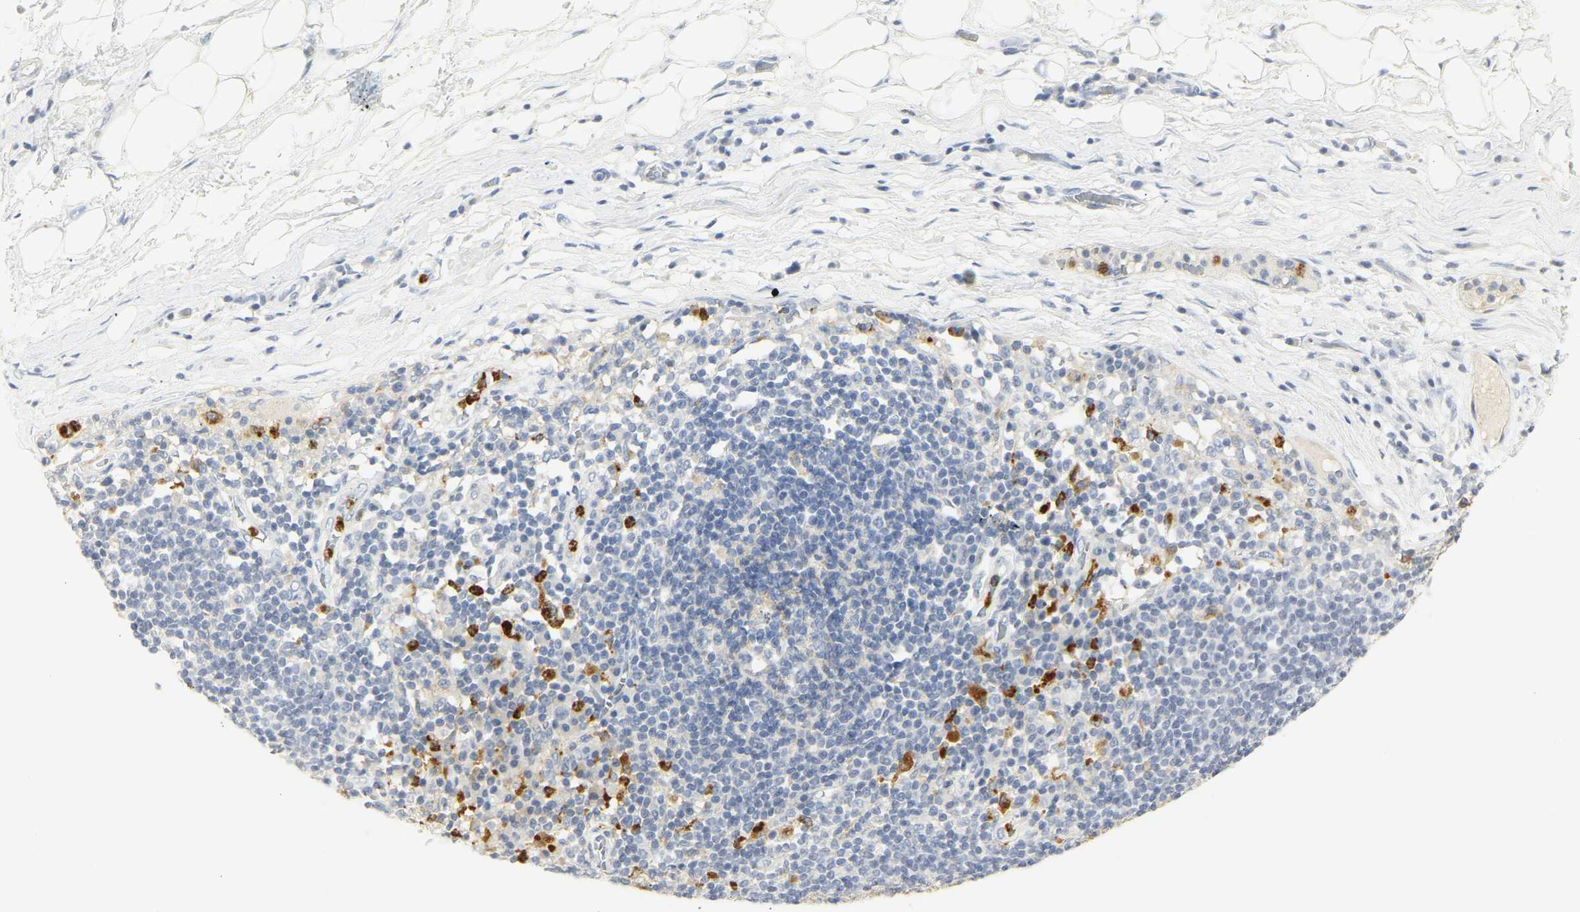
{"staining": {"intensity": "negative", "quantity": "none", "location": "none"}, "tissue": "adipose tissue", "cell_type": "Adipocytes", "image_type": "normal", "snomed": [{"axis": "morphology", "description": "Normal tissue, NOS"}, {"axis": "morphology", "description": "Adenocarcinoma, NOS"}, {"axis": "topography", "description": "Esophagus"}], "caption": "Immunohistochemistry histopathology image of unremarkable human adipose tissue stained for a protein (brown), which reveals no staining in adipocytes.", "gene": "CEACAM5", "patient": {"sex": "male", "age": 62}}